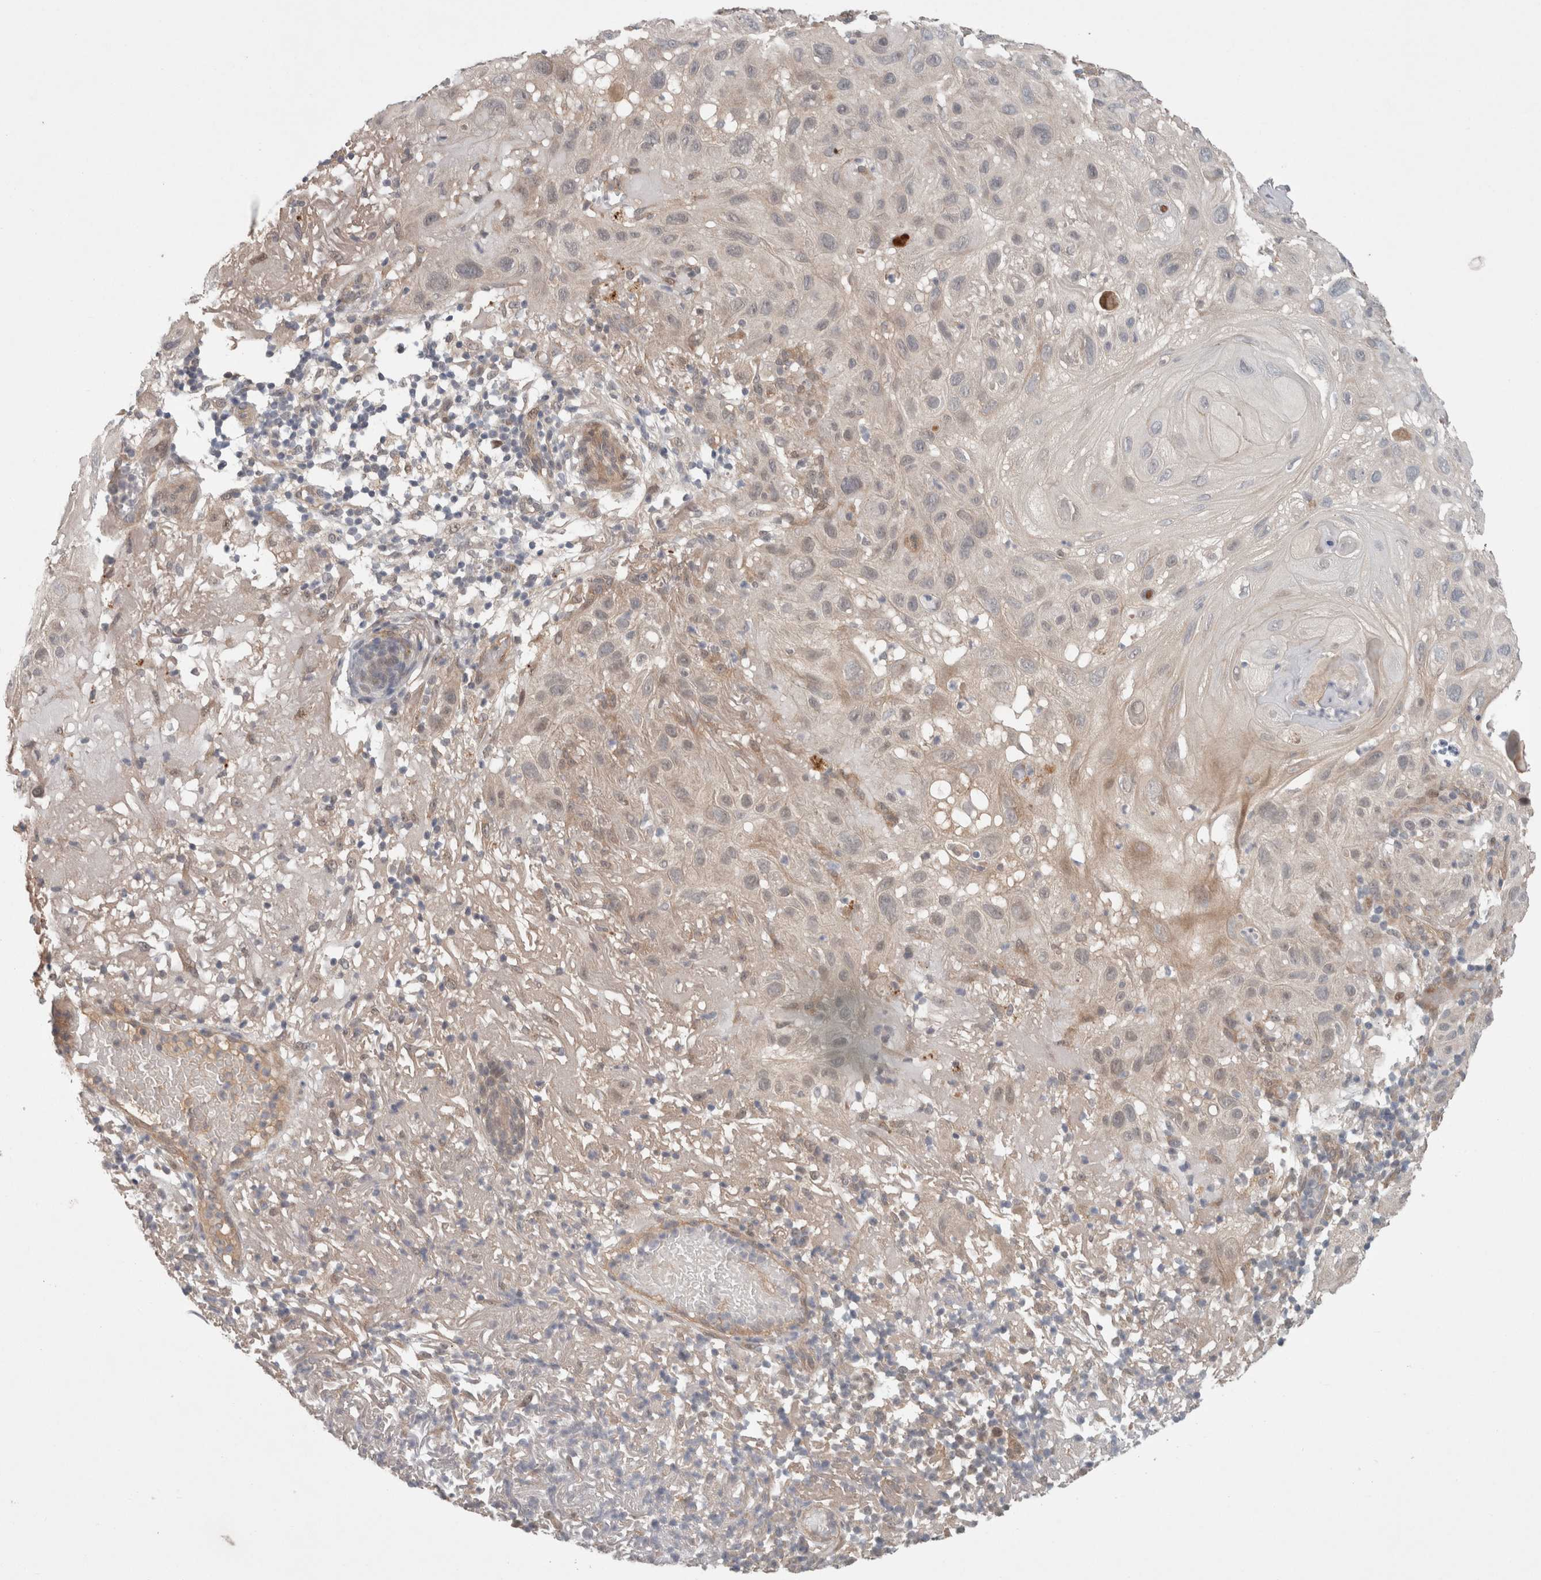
{"staining": {"intensity": "weak", "quantity": "<25%", "location": "cytoplasmic/membranous"}, "tissue": "skin cancer", "cell_type": "Tumor cells", "image_type": "cancer", "snomed": [{"axis": "morphology", "description": "Squamous cell carcinoma, NOS"}, {"axis": "topography", "description": "Skin"}], "caption": "An immunohistochemistry (IHC) image of squamous cell carcinoma (skin) is shown. There is no staining in tumor cells of squamous cell carcinoma (skin). (Stains: DAB (3,3'-diaminobenzidine) immunohistochemistry (IHC) with hematoxylin counter stain, Microscopy: brightfield microscopy at high magnification).", "gene": "RASAL2", "patient": {"sex": "female", "age": 96}}